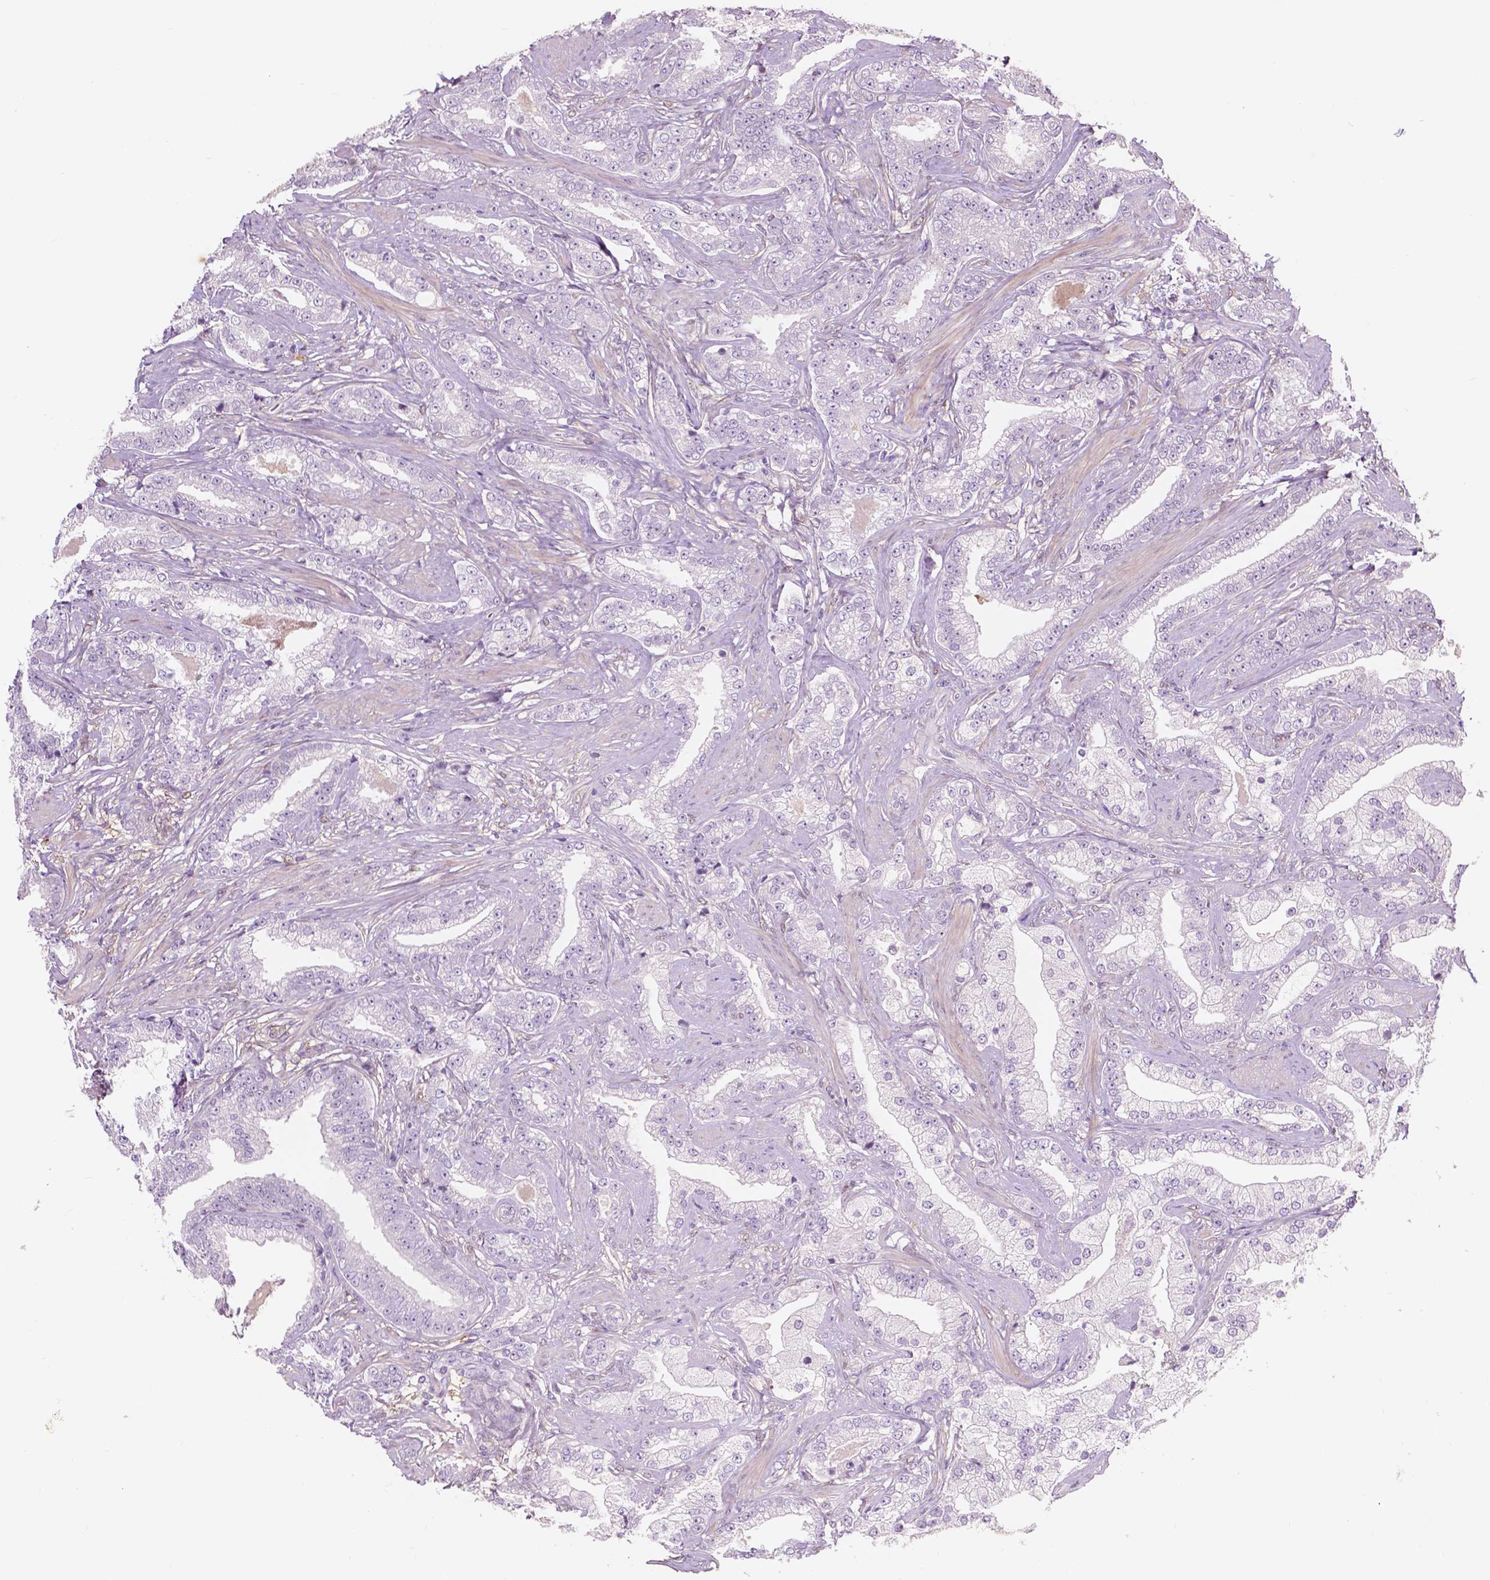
{"staining": {"intensity": "negative", "quantity": "none", "location": "none"}, "tissue": "prostate cancer", "cell_type": "Tumor cells", "image_type": "cancer", "snomed": [{"axis": "morphology", "description": "Adenocarcinoma, Low grade"}, {"axis": "topography", "description": "Prostate"}], "caption": "A high-resolution histopathology image shows immunohistochemistry (IHC) staining of prostate cancer (adenocarcinoma (low-grade)), which displays no significant positivity in tumor cells. The staining was performed using DAB (3,3'-diaminobenzidine) to visualize the protein expression in brown, while the nuclei were stained in blue with hematoxylin (Magnification: 20x).", "gene": "GPR37", "patient": {"sex": "male", "age": 61}}